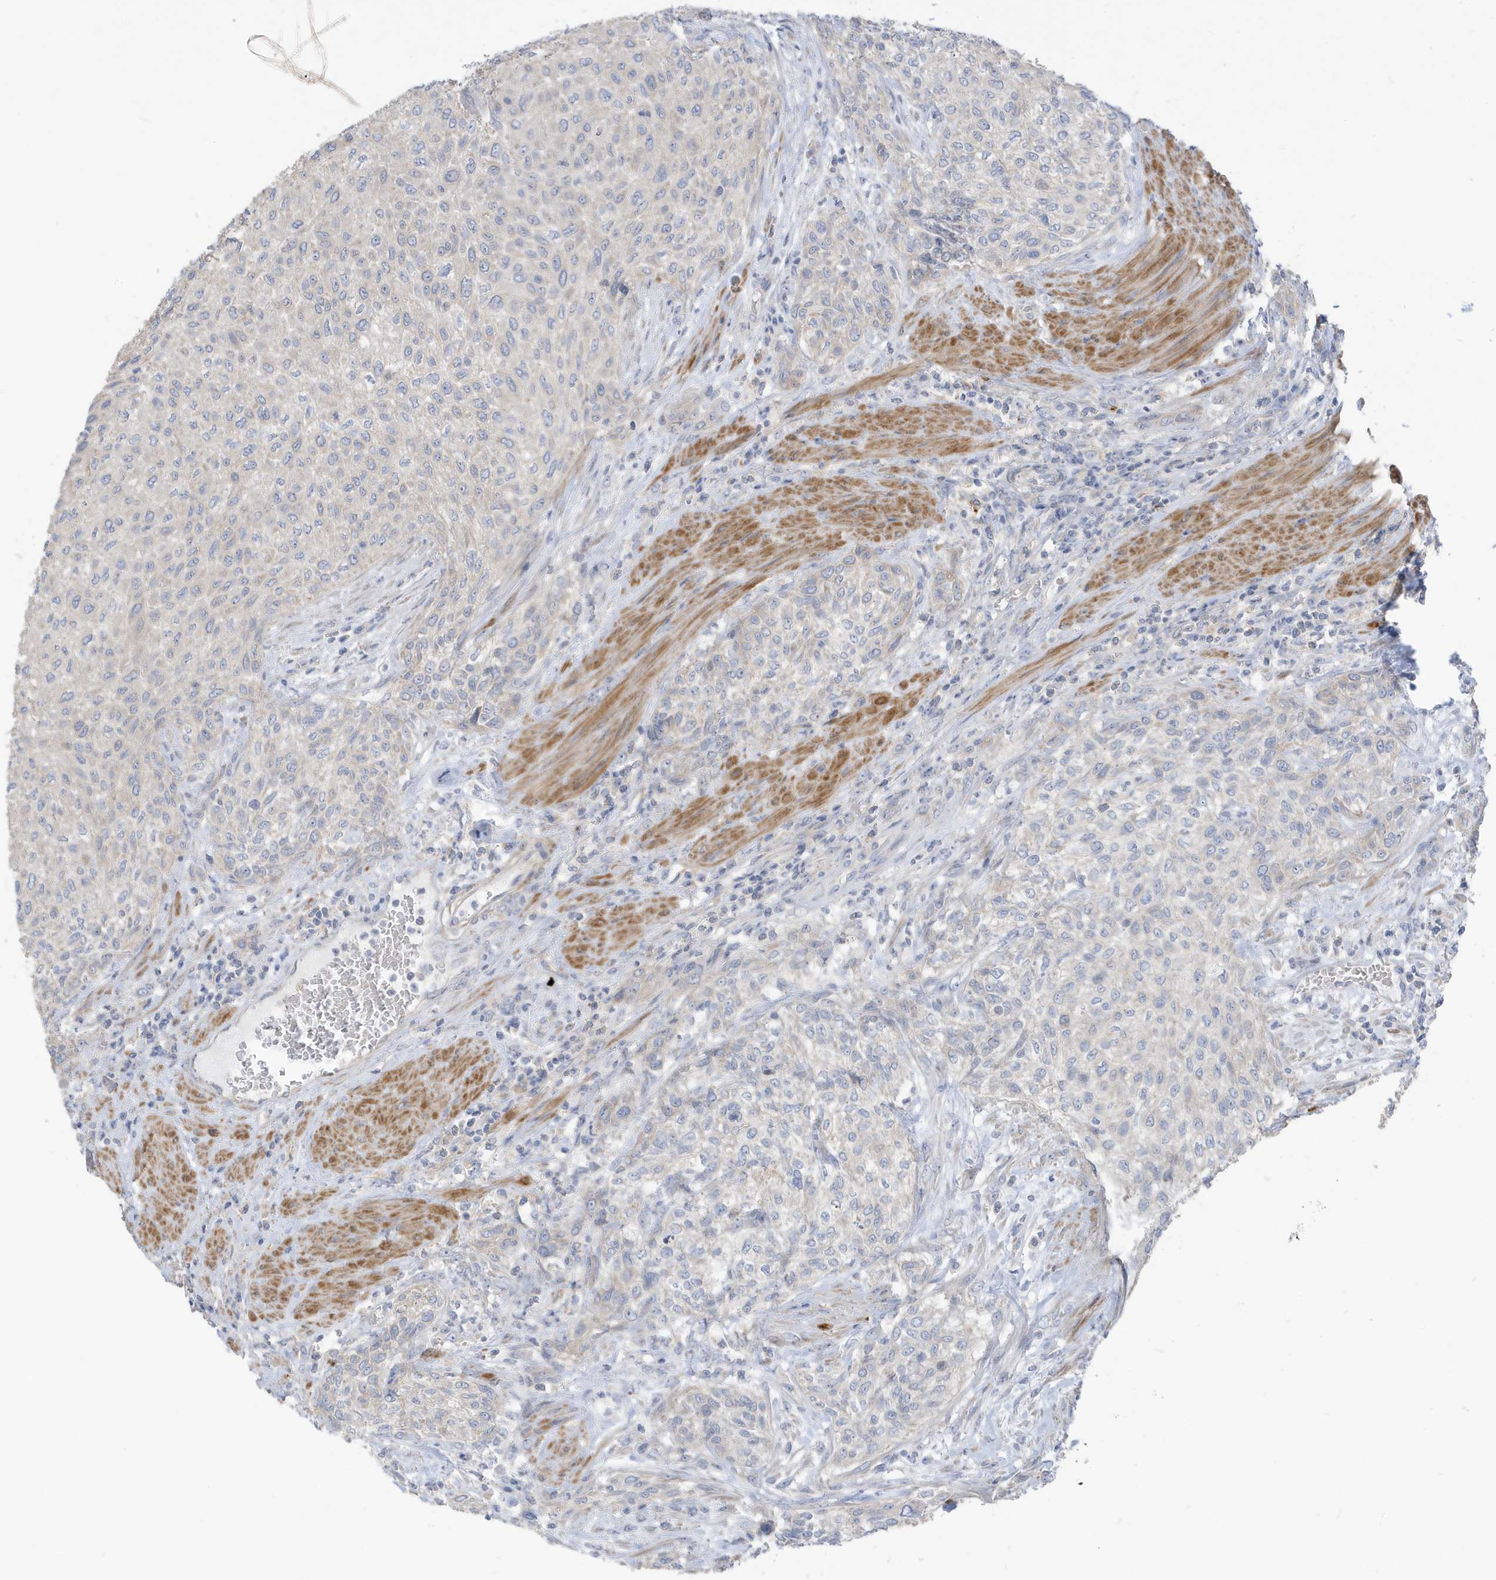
{"staining": {"intensity": "negative", "quantity": "none", "location": "none"}, "tissue": "urothelial cancer", "cell_type": "Tumor cells", "image_type": "cancer", "snomed": [{"axis": "morphology", "description": "Urothelial carcinoma, High grade"}, {"axis": "topography", "description": "Urinary bladder"}], "caption": "Immunohistochemistry image of urothelial carcinoma (high-grade) stained for a protein (brown), which shows no positivity in tumor cells.", "gene": "ATP13A5", "patient": {"sex": "male", "age": 35}}